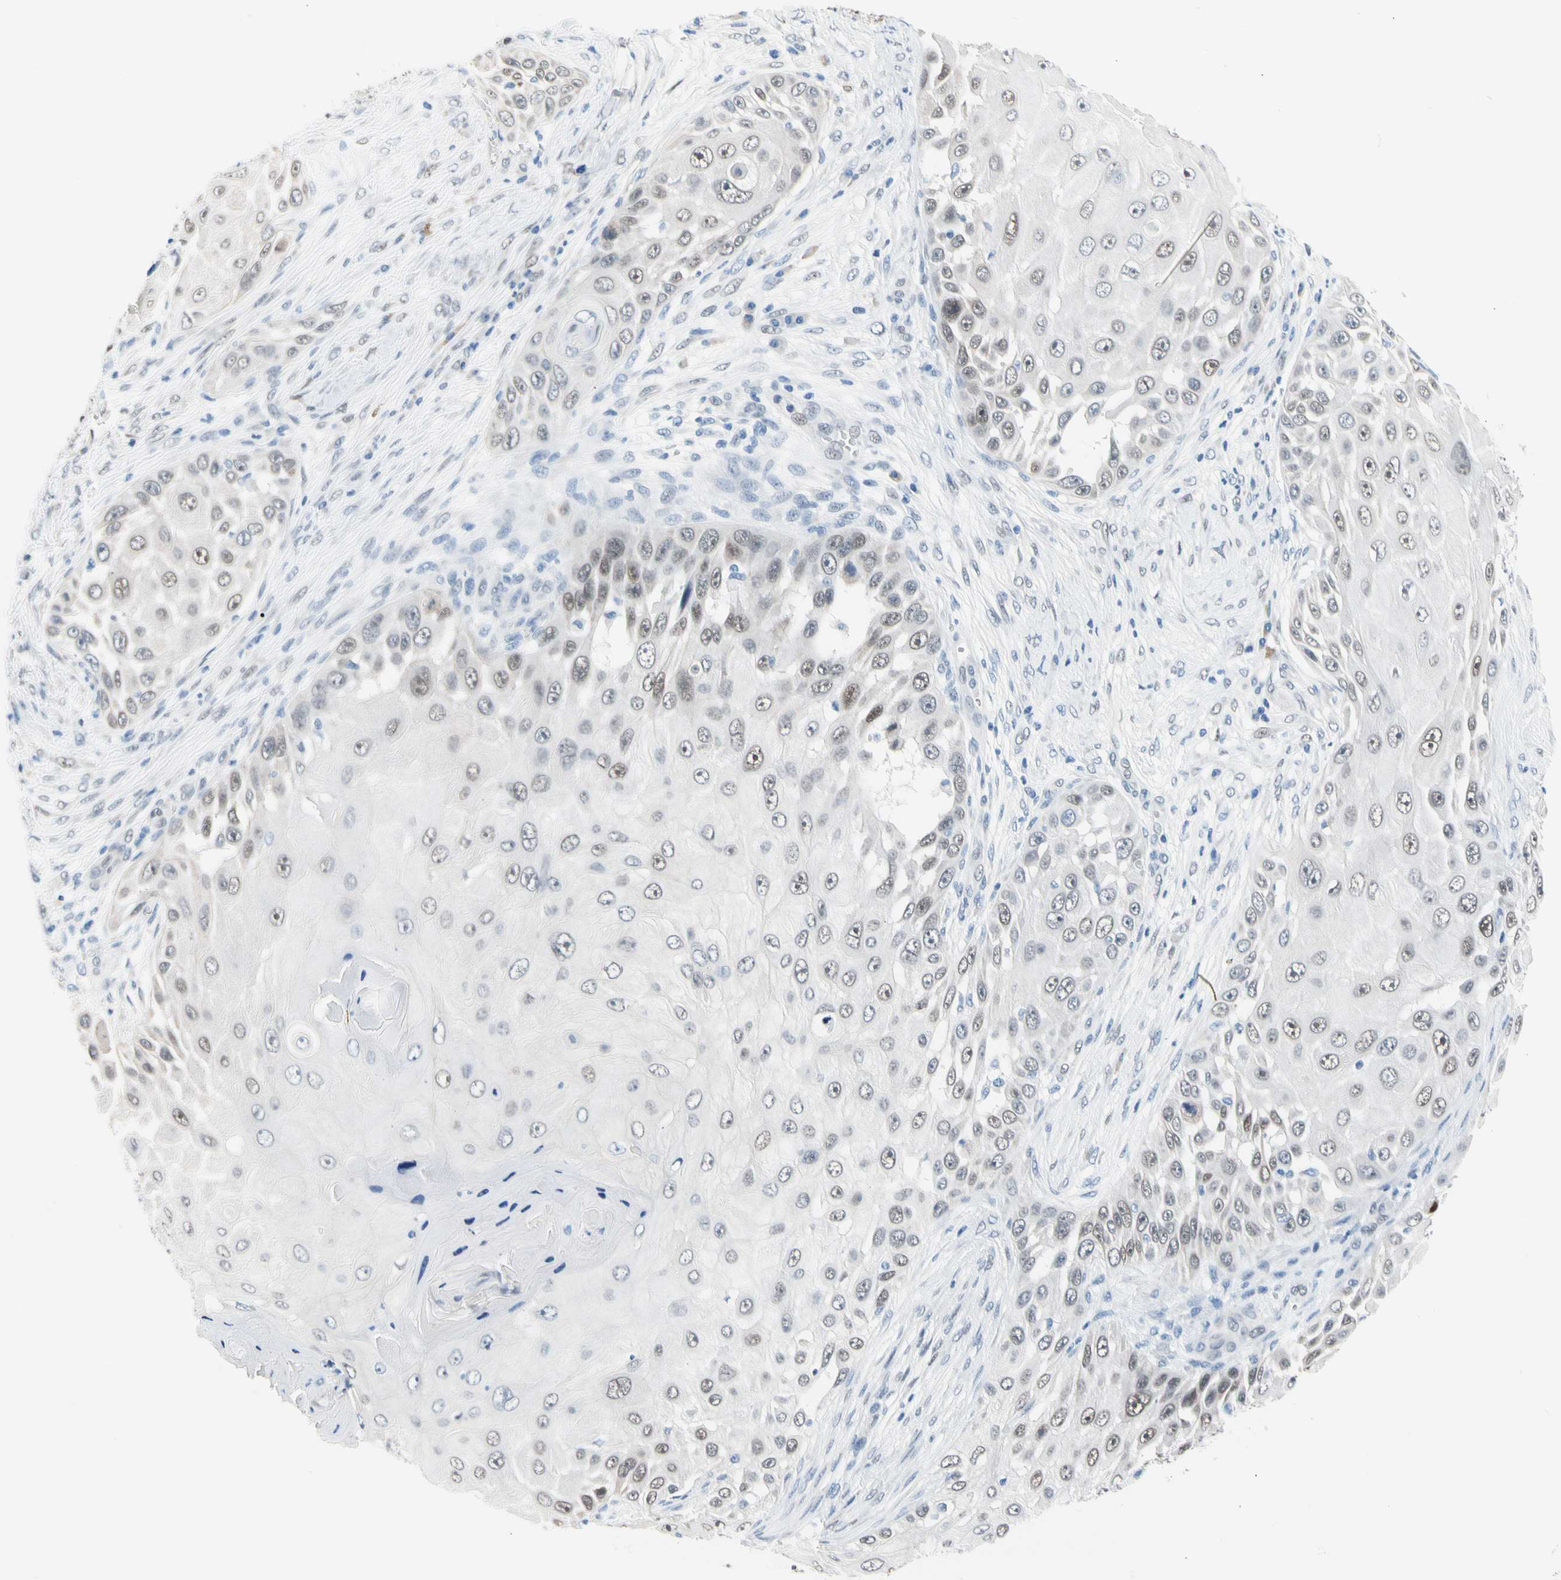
{"staining": {"intensity": "weak", "quantity": ">75%", "location": "nuclear"}, "tissue": "skin cancer", "cell_type": "Tumor cells", "image_type": "cancer", "snomed": [{"axis": "morphology", "description": "Squamous cell carcinoma, NOS"}, {"axis": "topography", "description": "Skin"}], "caption": "IHC micrograph of neoplastic tissue: skin squamous cell carcinoma stained using immunohistochemistry (IHC) reveals low levels of weak protein expression localized specifically in the nuclear of tumor cells, appearing as a nuclear brown color.", "gene": "NFIA", "patient": {"sex": "female", "age": 44}}